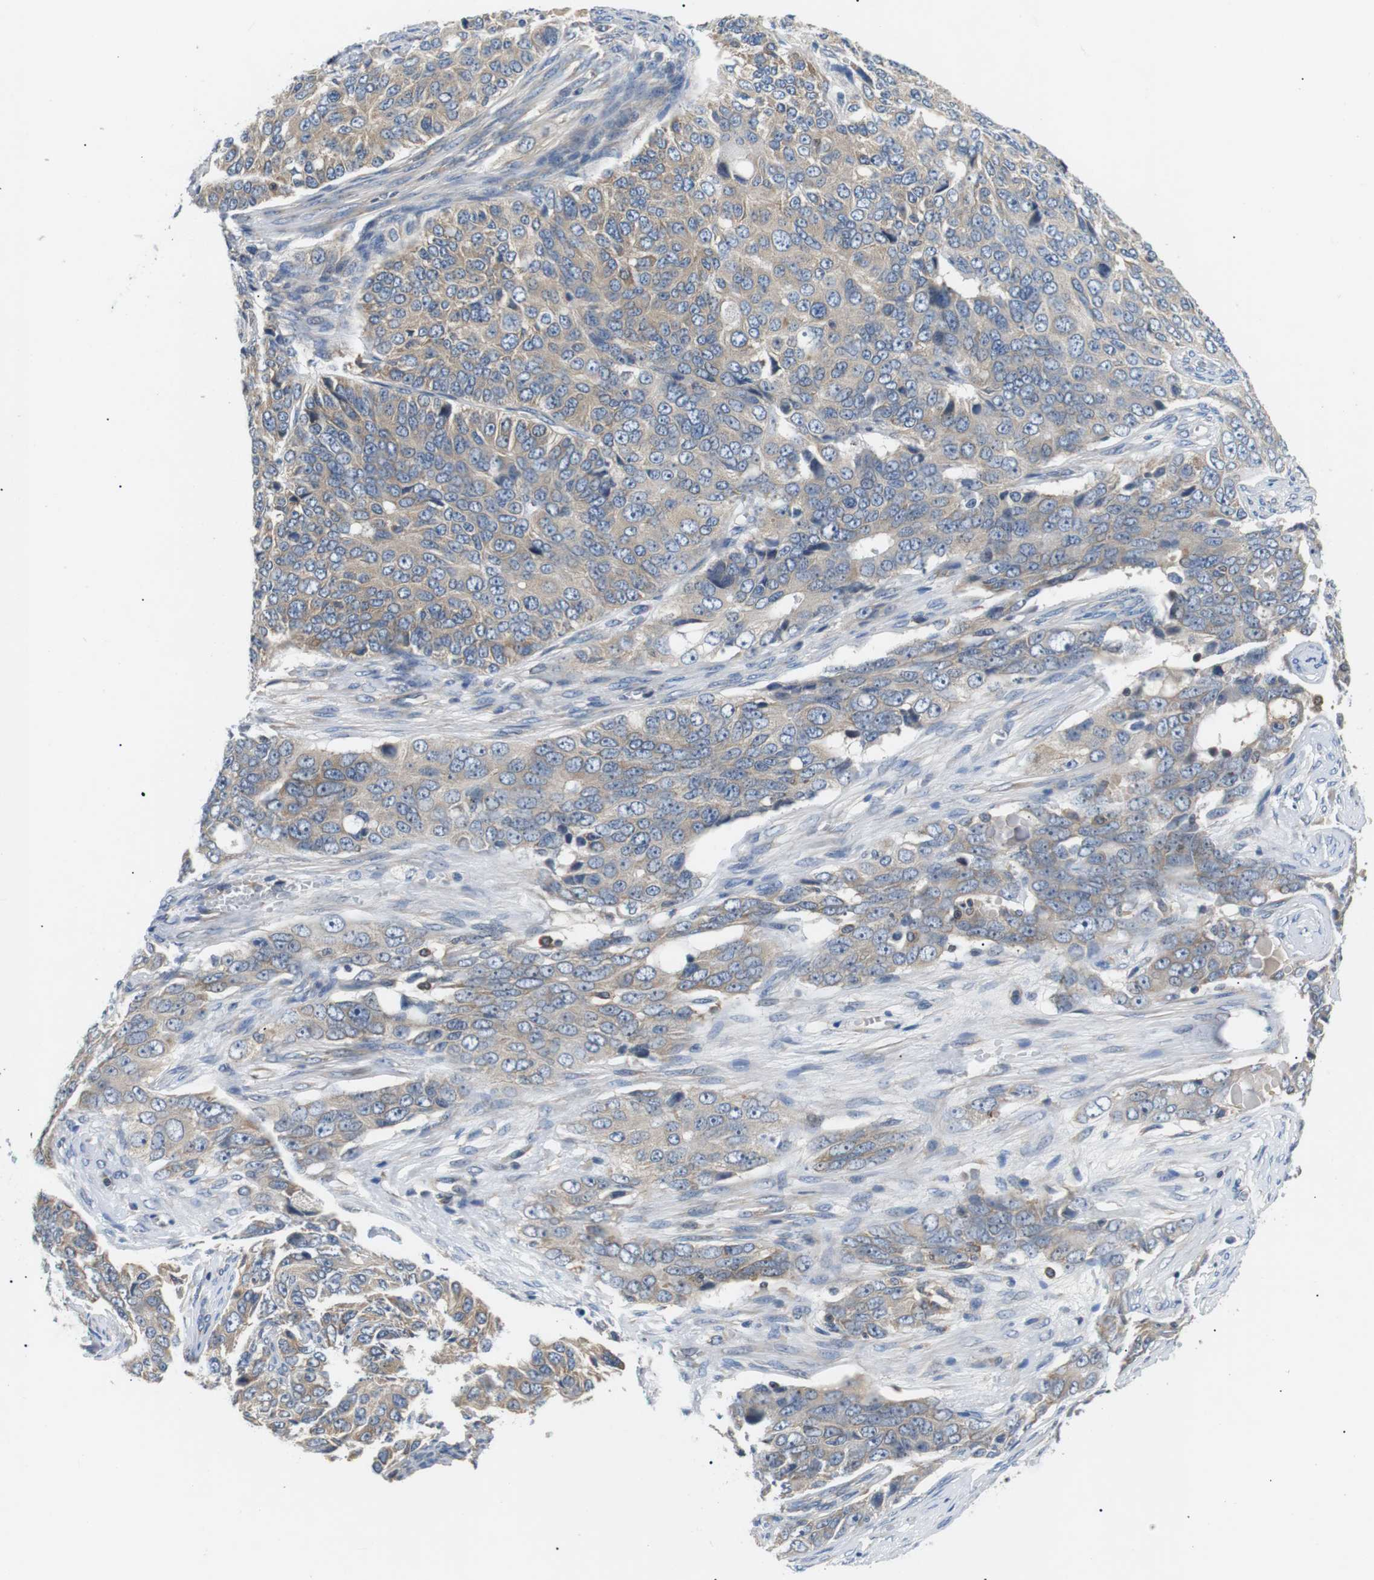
{"staining": {"intensity": "weak", "quantity": "25%-75%", "location": "cytoplasmic/membranous"}, "tissue": "ovarian cancer", "cell_type": "Tumor cells", "image_type": "cancer", "snomed": [{"axis": "morphology", "description": "Carcinoma, endometroid"}, {"axis": "topography", "description": "Ovary"}], "caption": "Immunohistochemistry (IHC) (DAB (3,3'-diaminobenzidine)) staining of ovarian cancer (endometroid carcinoma) reveals weak cytoplasmic/membranous protein staining in approximately 25%-75% of tumor cells.", "gene": "DIPK1A", "patient": {"sex": "female", "age": 51}}